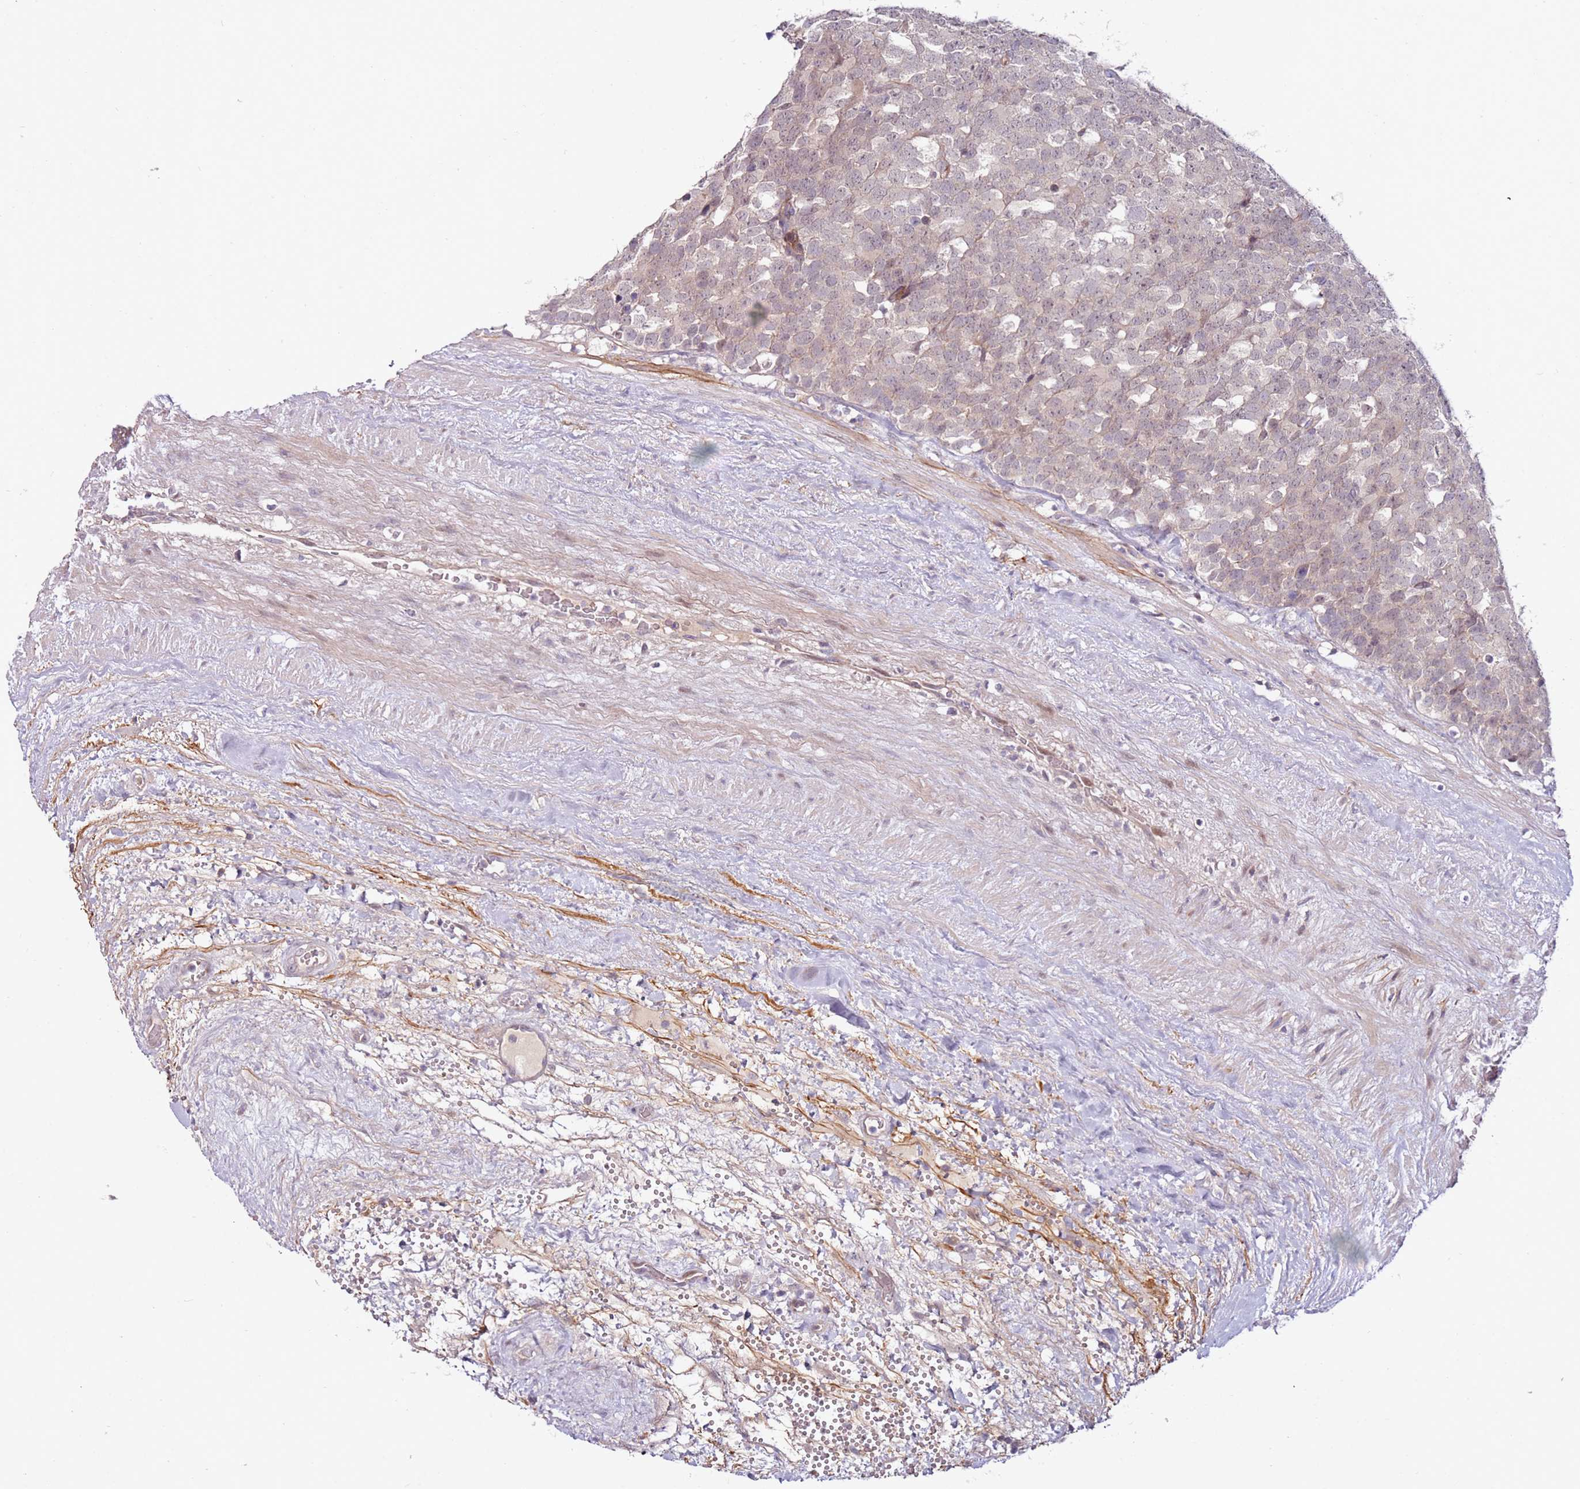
{"staining": {"intensity": "negative", "quantity": "none", "location": "none"}, "tissue": "testis cancer", "cell_type": "Tumor cells", "image_type": "cancer", "snomed": [{"axis": "morphology", "description": "Seminoma, NOS"}, {"axis": "topography", "description": "Testis"}], "caption": "Seminoma (testis) was stained to show a protein in brown. There is no significant staining in tumor cells.", "gene": "MTG2", "patient": {"sex": "male", "age": 71}}